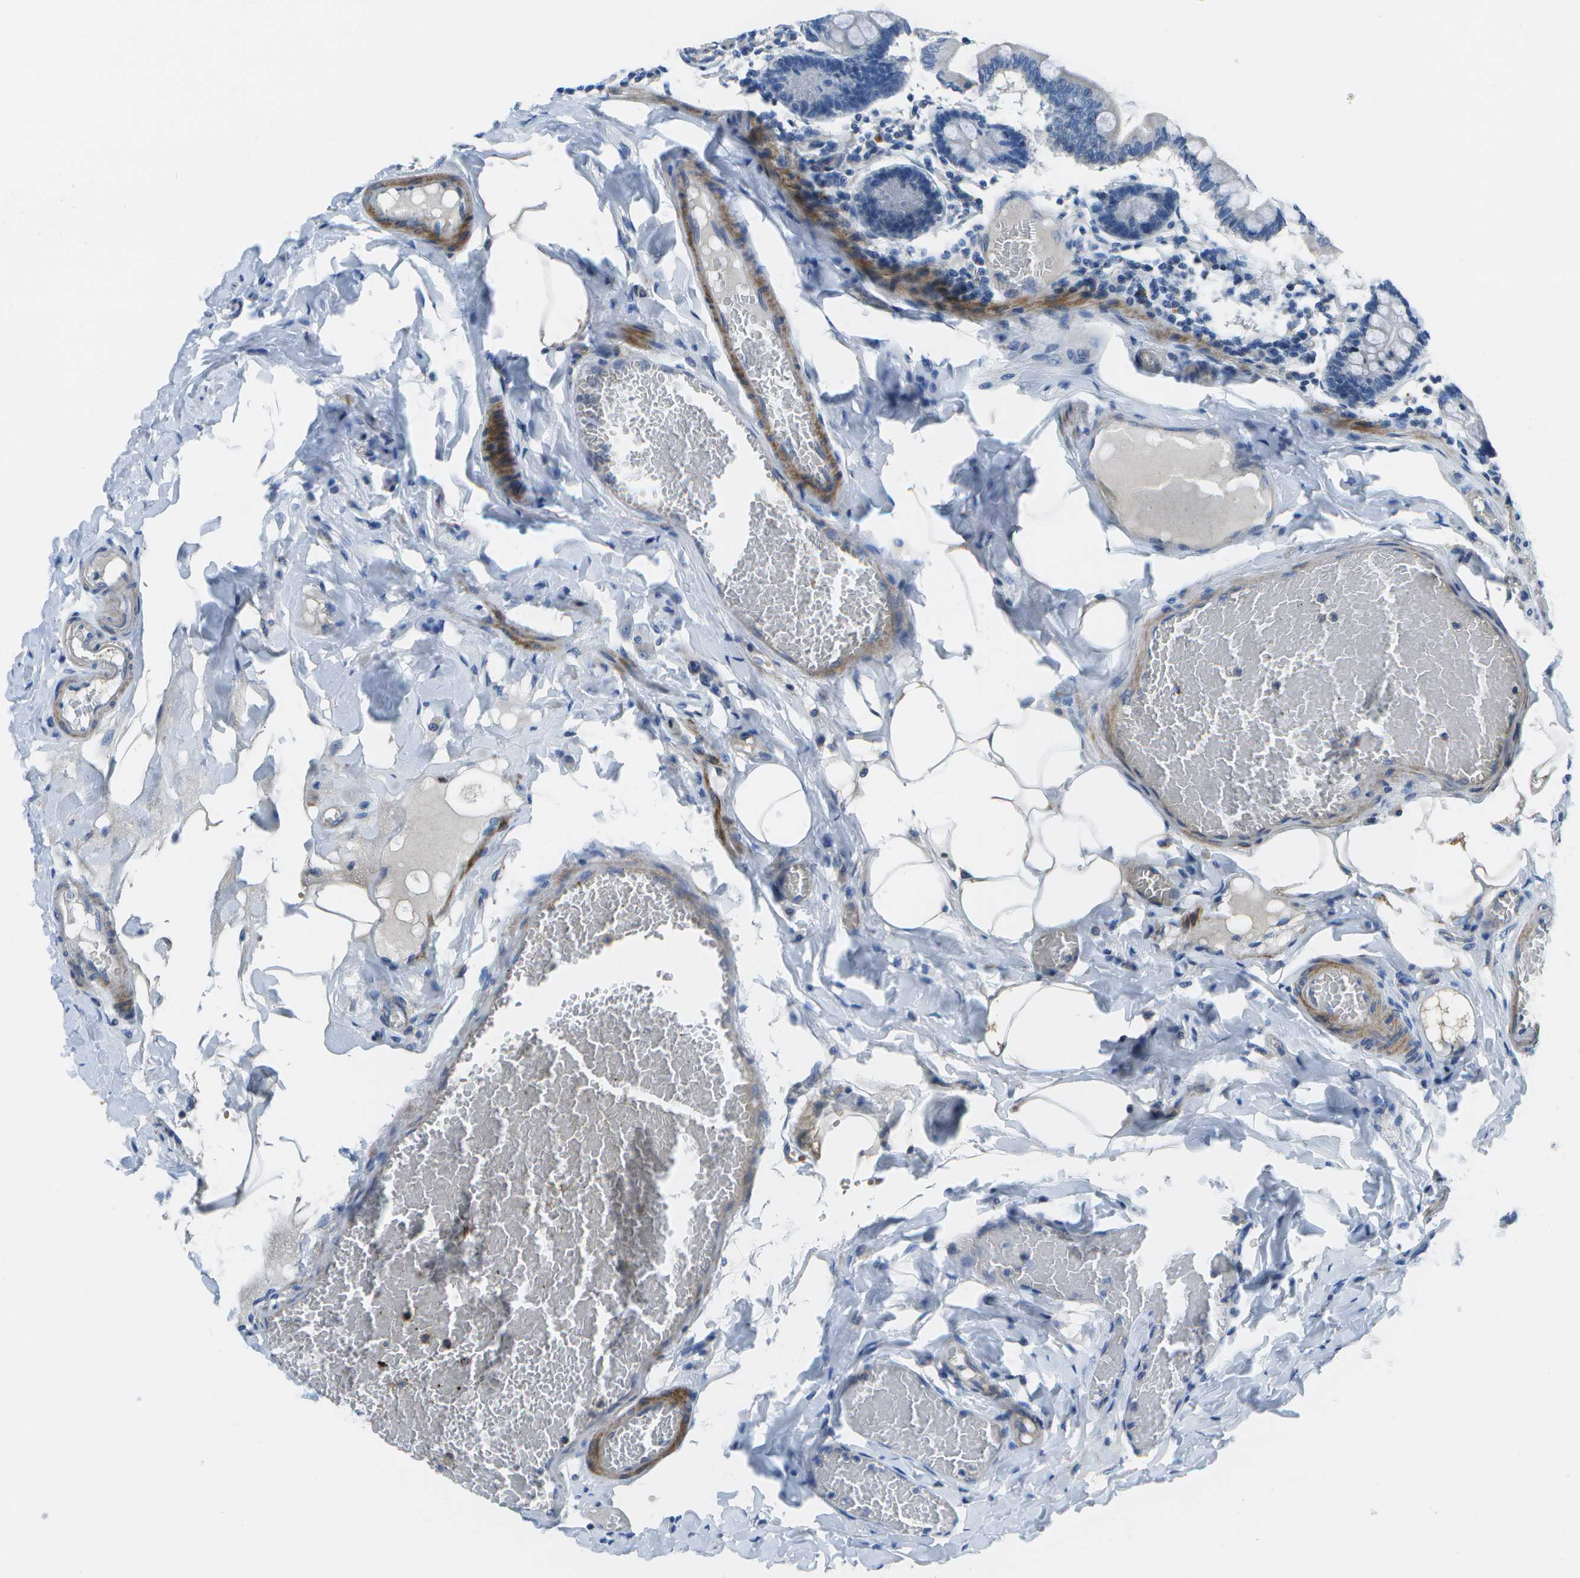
{"staining": {"intensity": "negative", "quantity": "none", "location": "none"}, "tissue": "small intestine", "cell_type": "Glandular cells", "image_type": "normal", "snomed": [{"axis": "morphology", "description": "Normal tissue, NOS"}, {"axis": "topography", "description": "Small intestine"}], "caption": "Glandular cells are negative for brown protein staining in unremarkable small intestine. (DAB immunohistochemistry (IHC) visualized using brightfield microscopy, high magnification).", "gene": "DCT", "patient": {"sex": "male", "age": 41}}